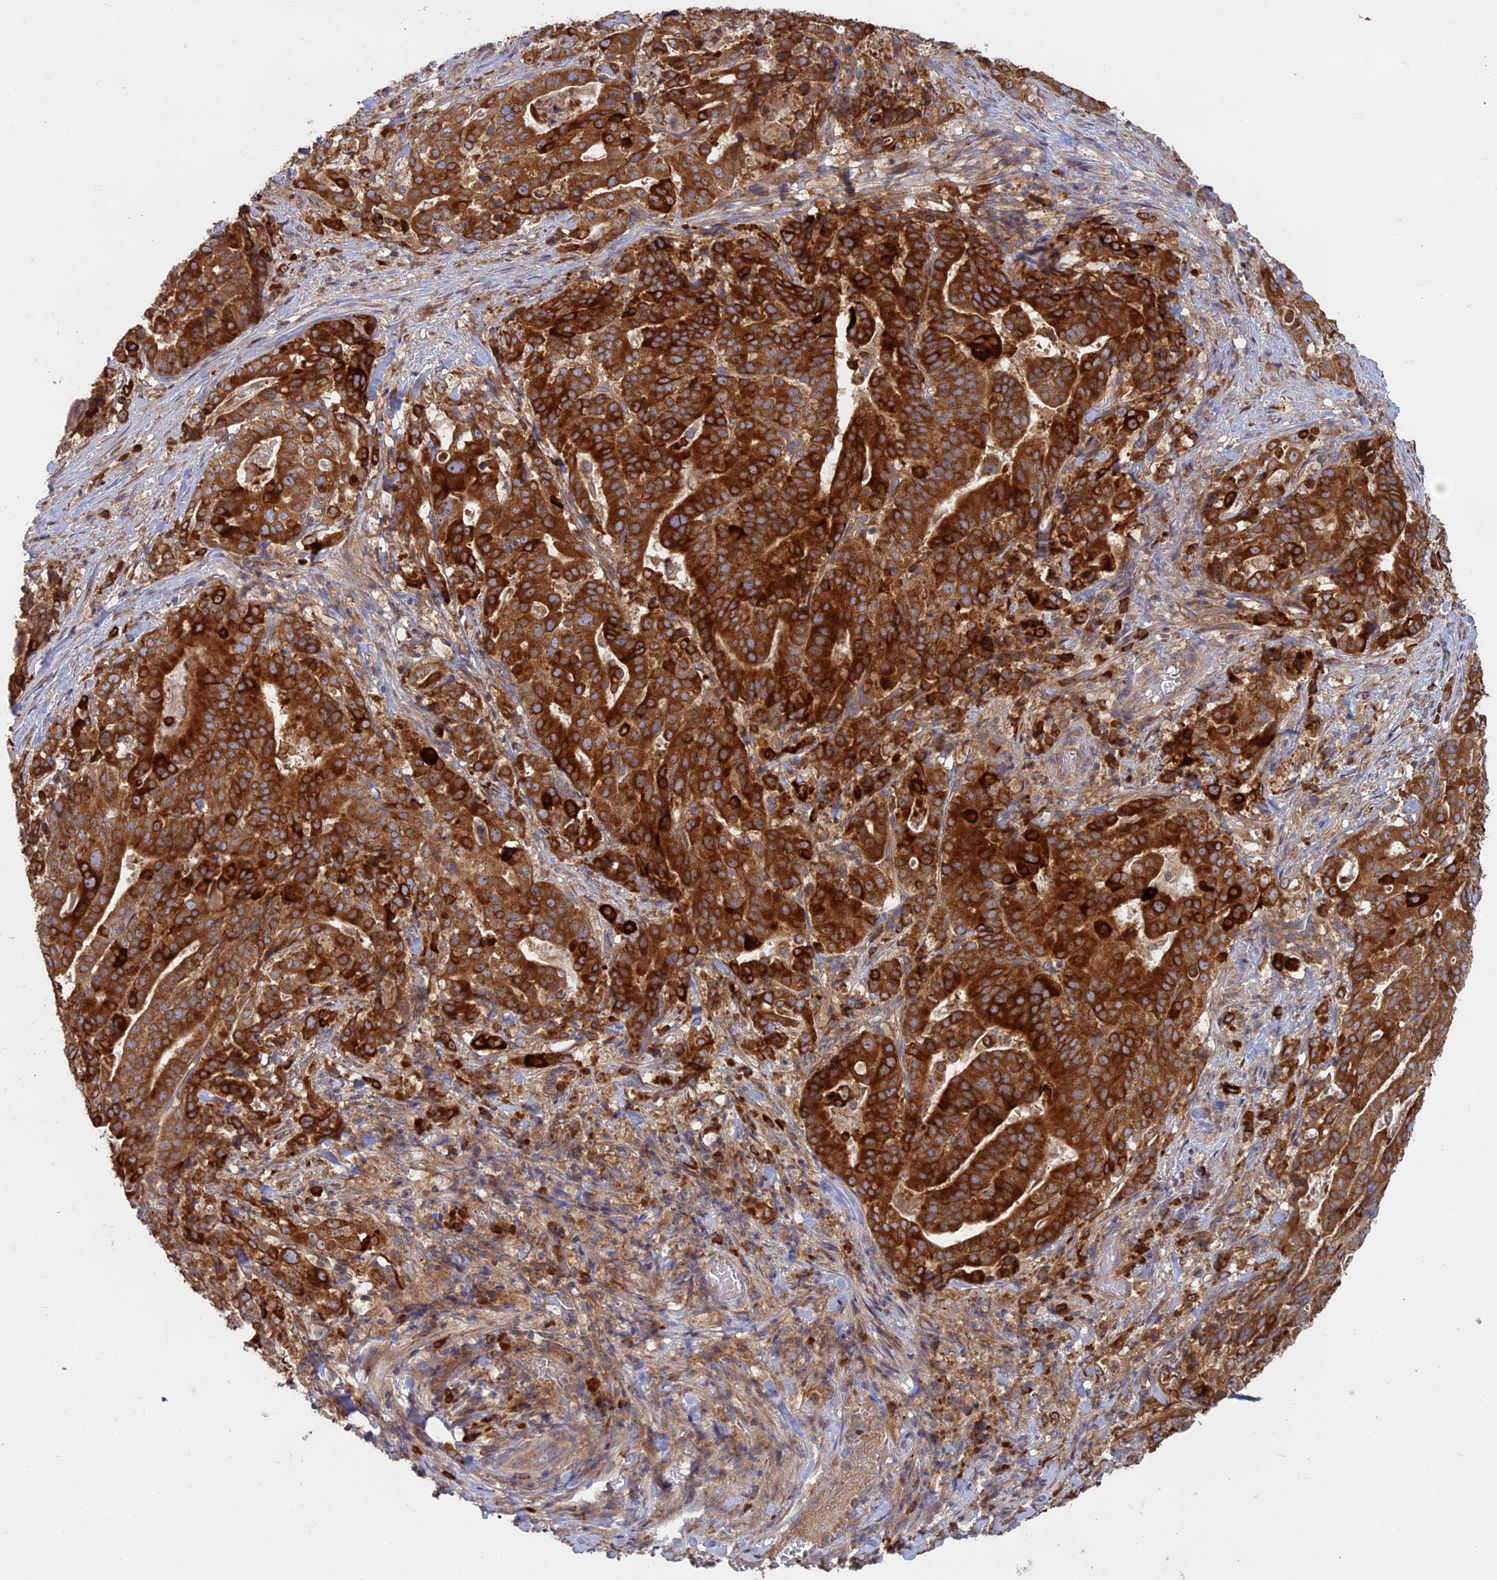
{"staining": {"intensity": "strong", "quantity": ">75%", "location": "cytoplasmic/membranous"}, "tissue": "stomach cancer", "cell_type": "Tumor cells", "image_type": "cancer", "snomed": [{"axis": "morphology", "description": "Adenocarcinoma, NOS"}, {"axis": "topography", "description": "Stomach"}], "caption": "Immunohistochemistry (IHC) (DAB) staining of adenocarcinoma (stomach) demonstrates strong cytoplasmic/membranous protein staining in approximately >75% of tumor cells.", "gene": "TMEM208", "patient": {"sex": "male", "age": 48}}